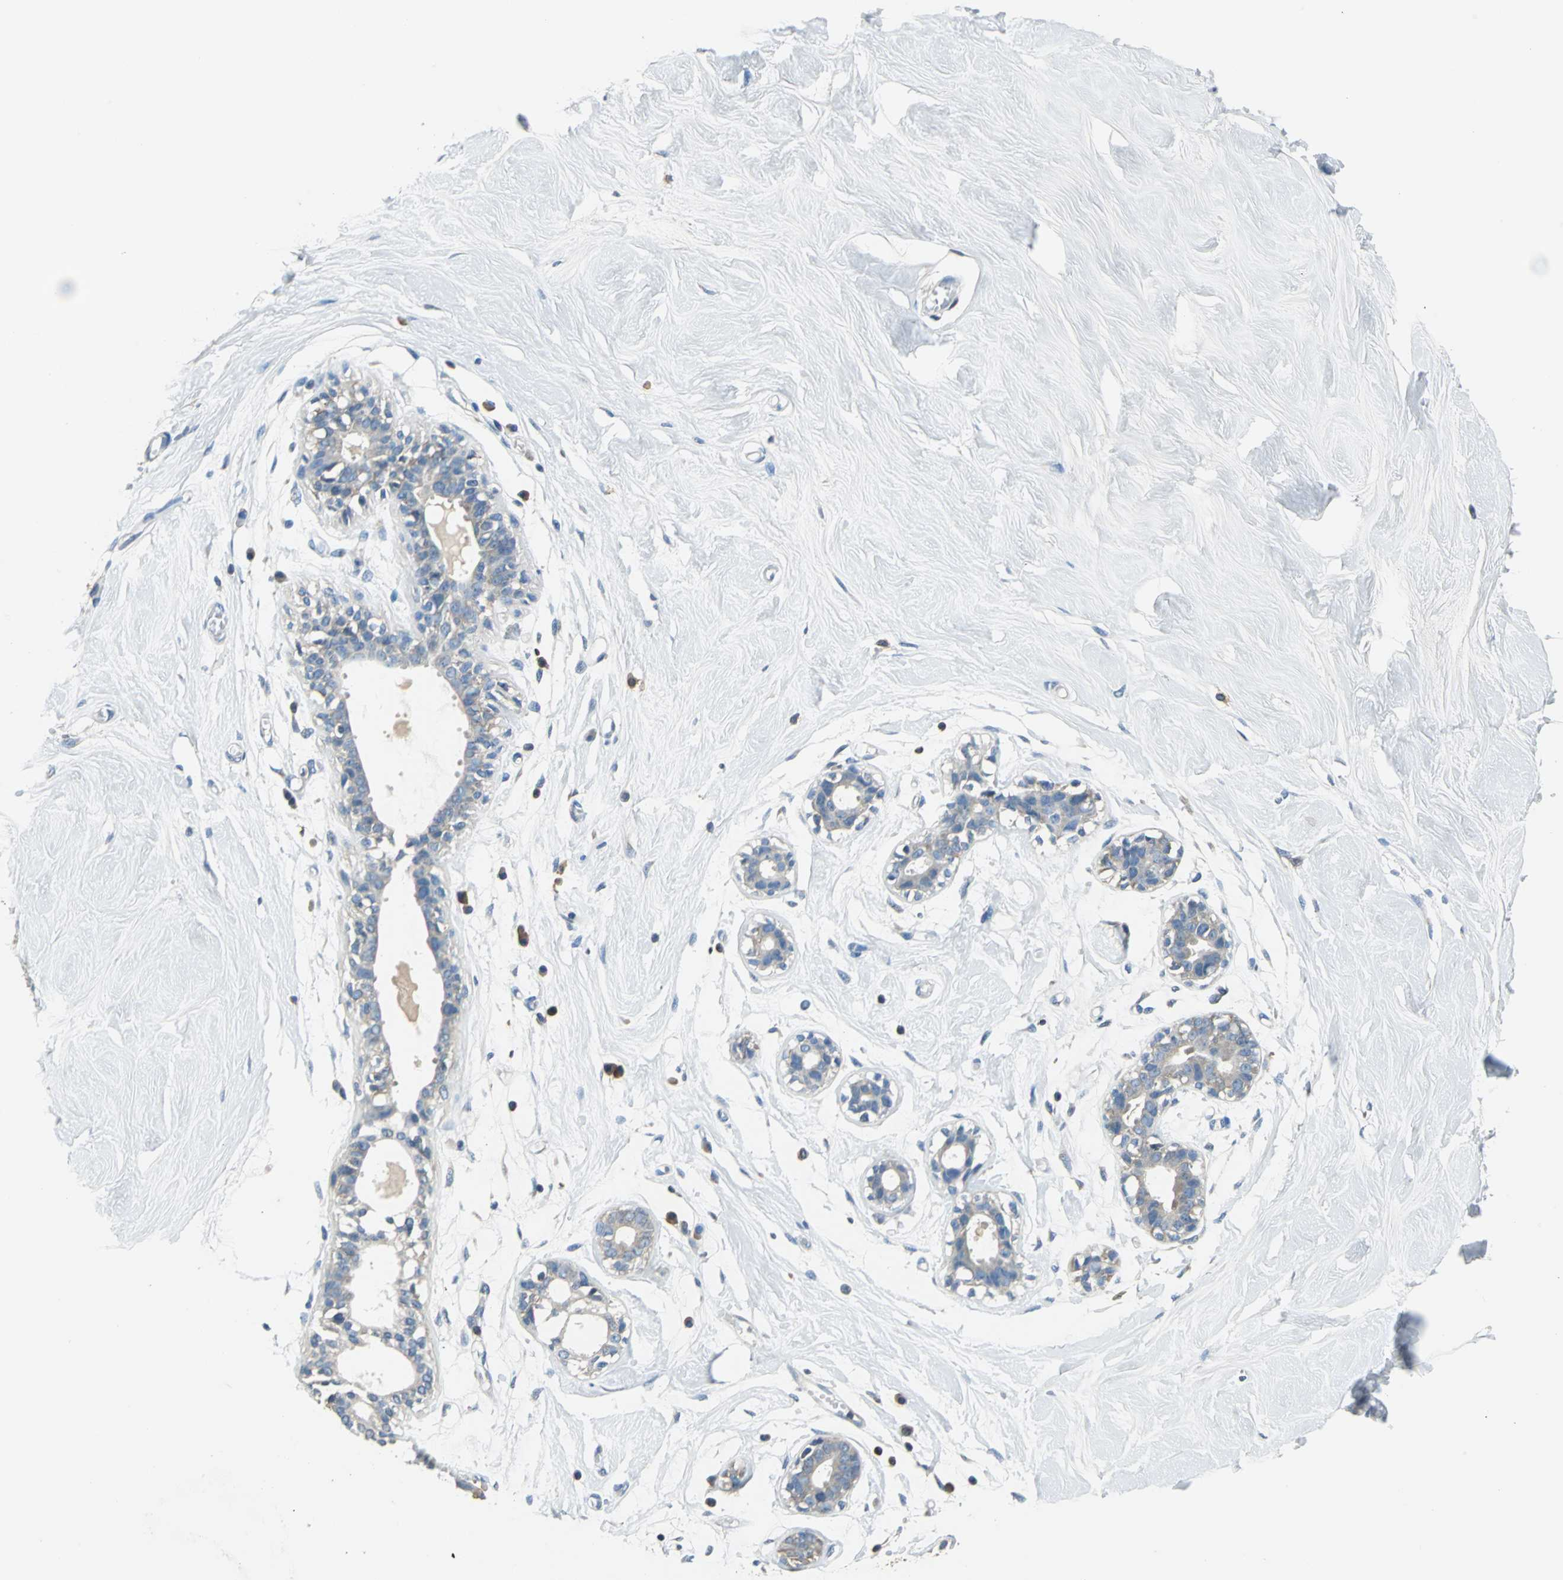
{"staining": {"intensity": "negative", "quantity": "none", "location": "none"}, "tissue": "breast", "cell_type": "Adipocytes", "image_type": "normal", "snomed": [{"axis": "morphology", "description": "Normal tissue, NOS"}, {"axis": "topography", "description": "Breast"}, {"axis": "topography", "description": "Soft tissue"}], "caption": "There is no significant positivity in adipocytes of breast. (Immunohistochemistry (ihc), brightfield microscopy, high magnification).", "gene": "PRKCA", "patient": {"sex": "female", "age": 25}}